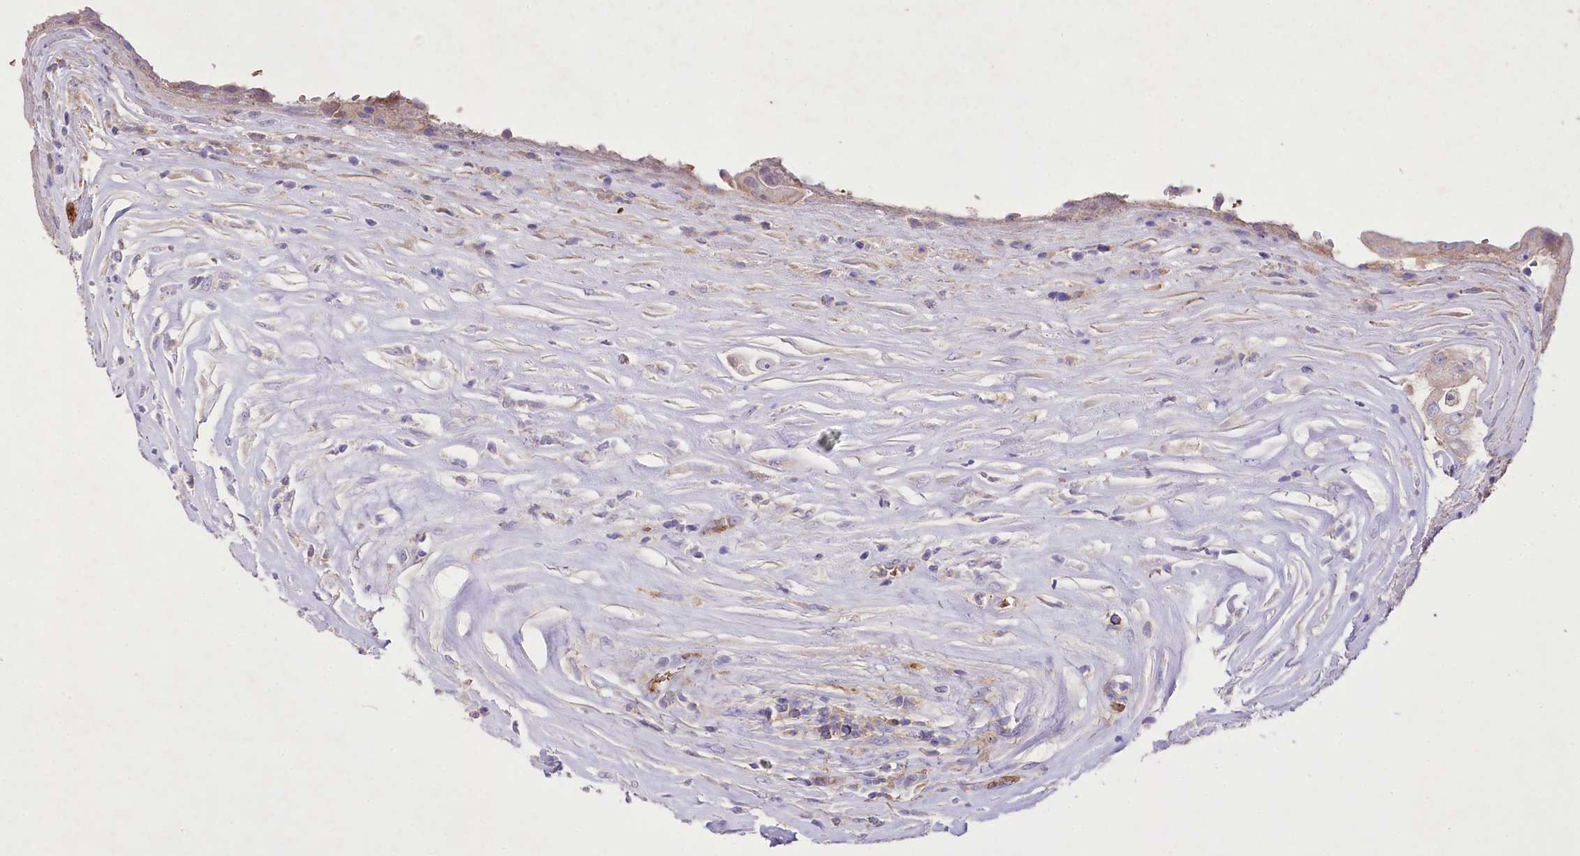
{"staining": {"intensity": "weak", "quantity": "25%-75%", "location": "cytoplasmic/membranous"}, "tissue": "thyroid cancer", "cell_type": "Tumor cells", "image_type": "cancer", "snomed": [{"axis": "morphology", "description": "Papillary adenocarcinoma, NOS"}, {"axis": "topography", "description": "Thyroid gland"}], "caption": "Protein staining reveals weak cytoplasmic/membranous expression in approximately 25%-75% of tumor cells in papillary adenocarcinoma (thyroid). Using DAB (brown) and hematoxylin (blue) stains, captured at high magnification using brightfield microscopy.", "gene": "PRSS53", "patient": {"sex": "male", "age": 77}}